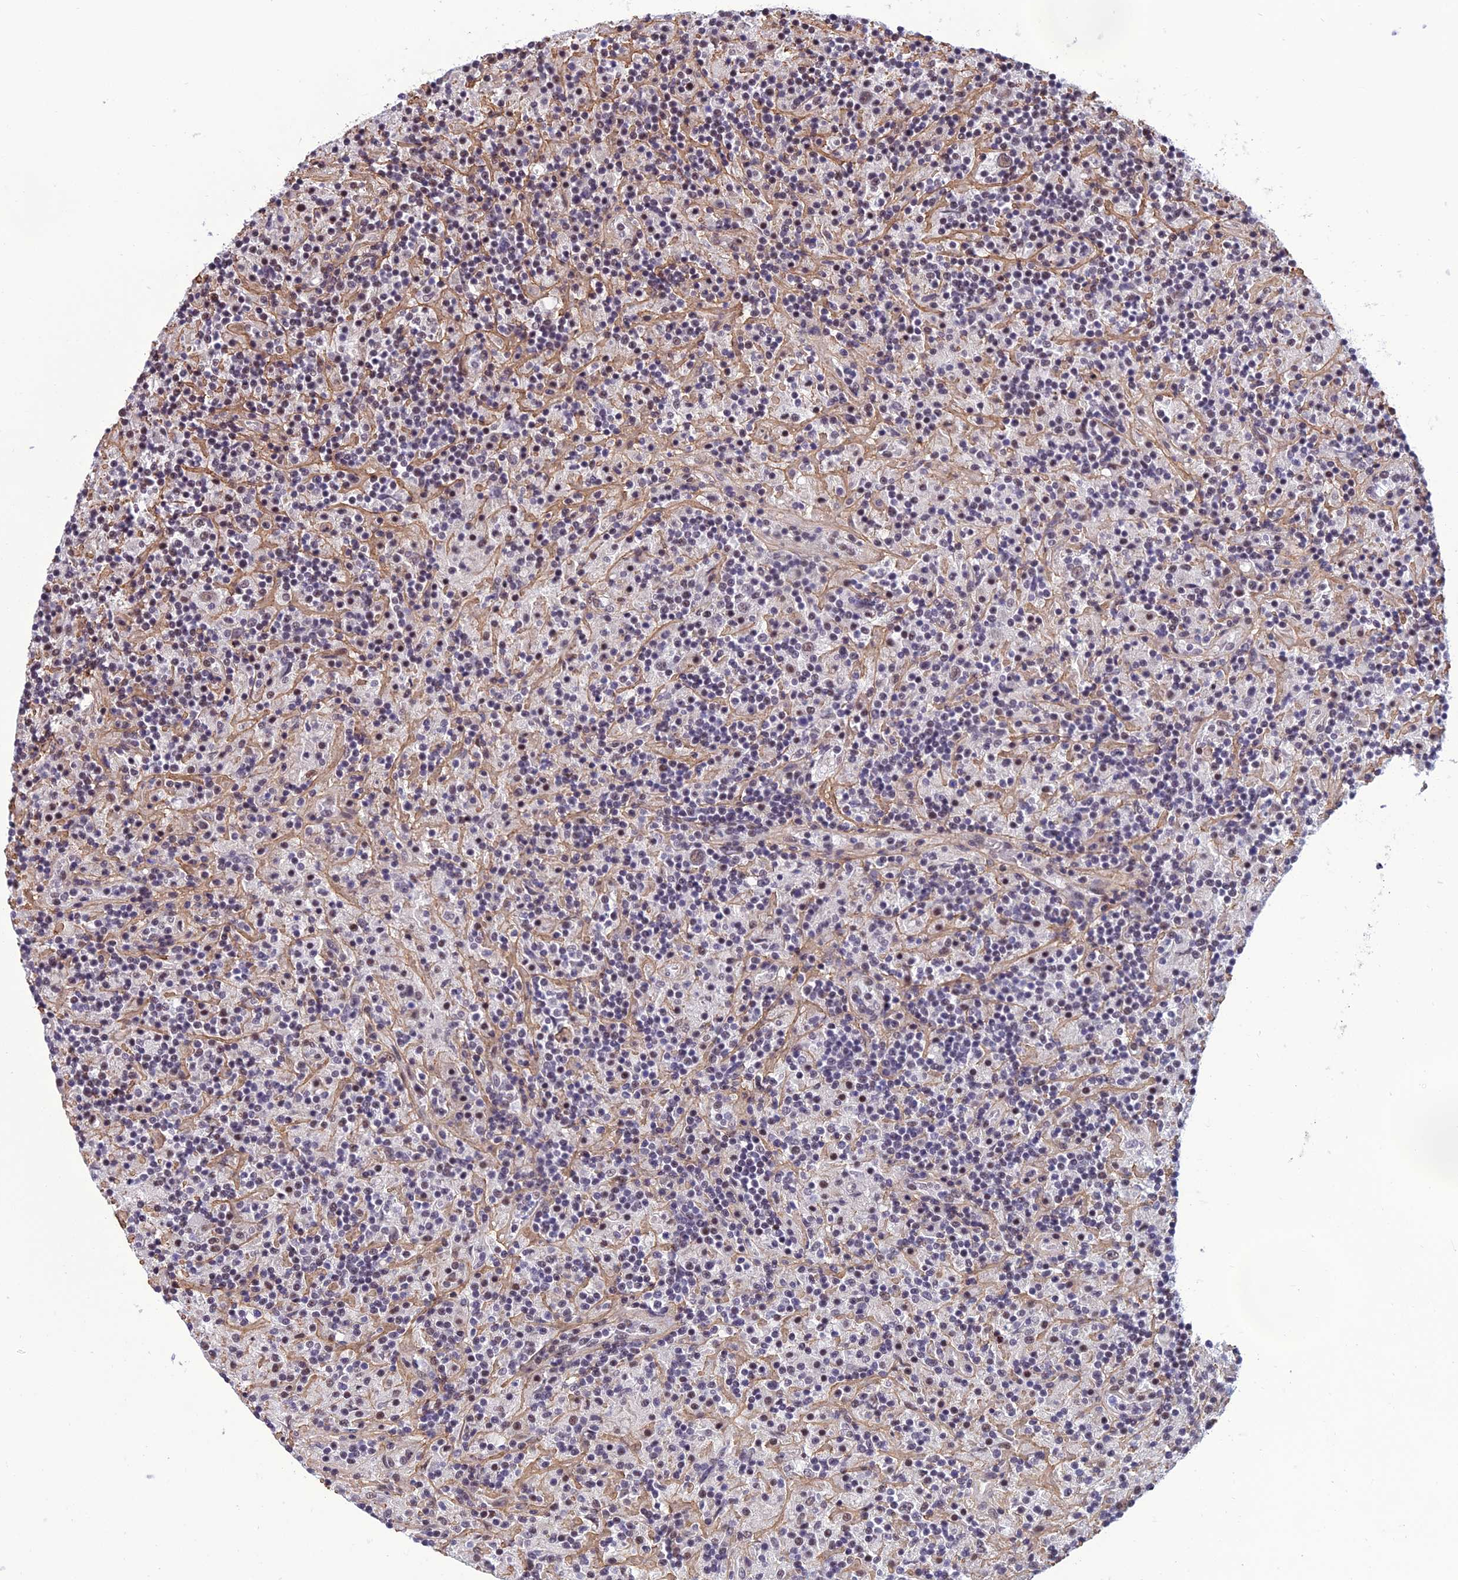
{"staining": {"intensity": "weak", "quantity": "25%-75%", "location": "nuclear"}, "tissue": "lymphoma", "cell_type": "Tumor cells", "image_type": "cancer", "snomed": [{"axis": "morphology", "description": "Hodgkin's disease, NOS"}, {"axis": "topography", "description": "Lymph node"}], "caption": "Immunohistochemistry (DAB (3,3'-diaminobenzidine)) staining of Hodgkin's disease demonstrates weak nuclear protein expression in approximately 25%-75% of tumor cells.", "gene": "RSRC1", "patient": {"sex": "male", "age": 70}}